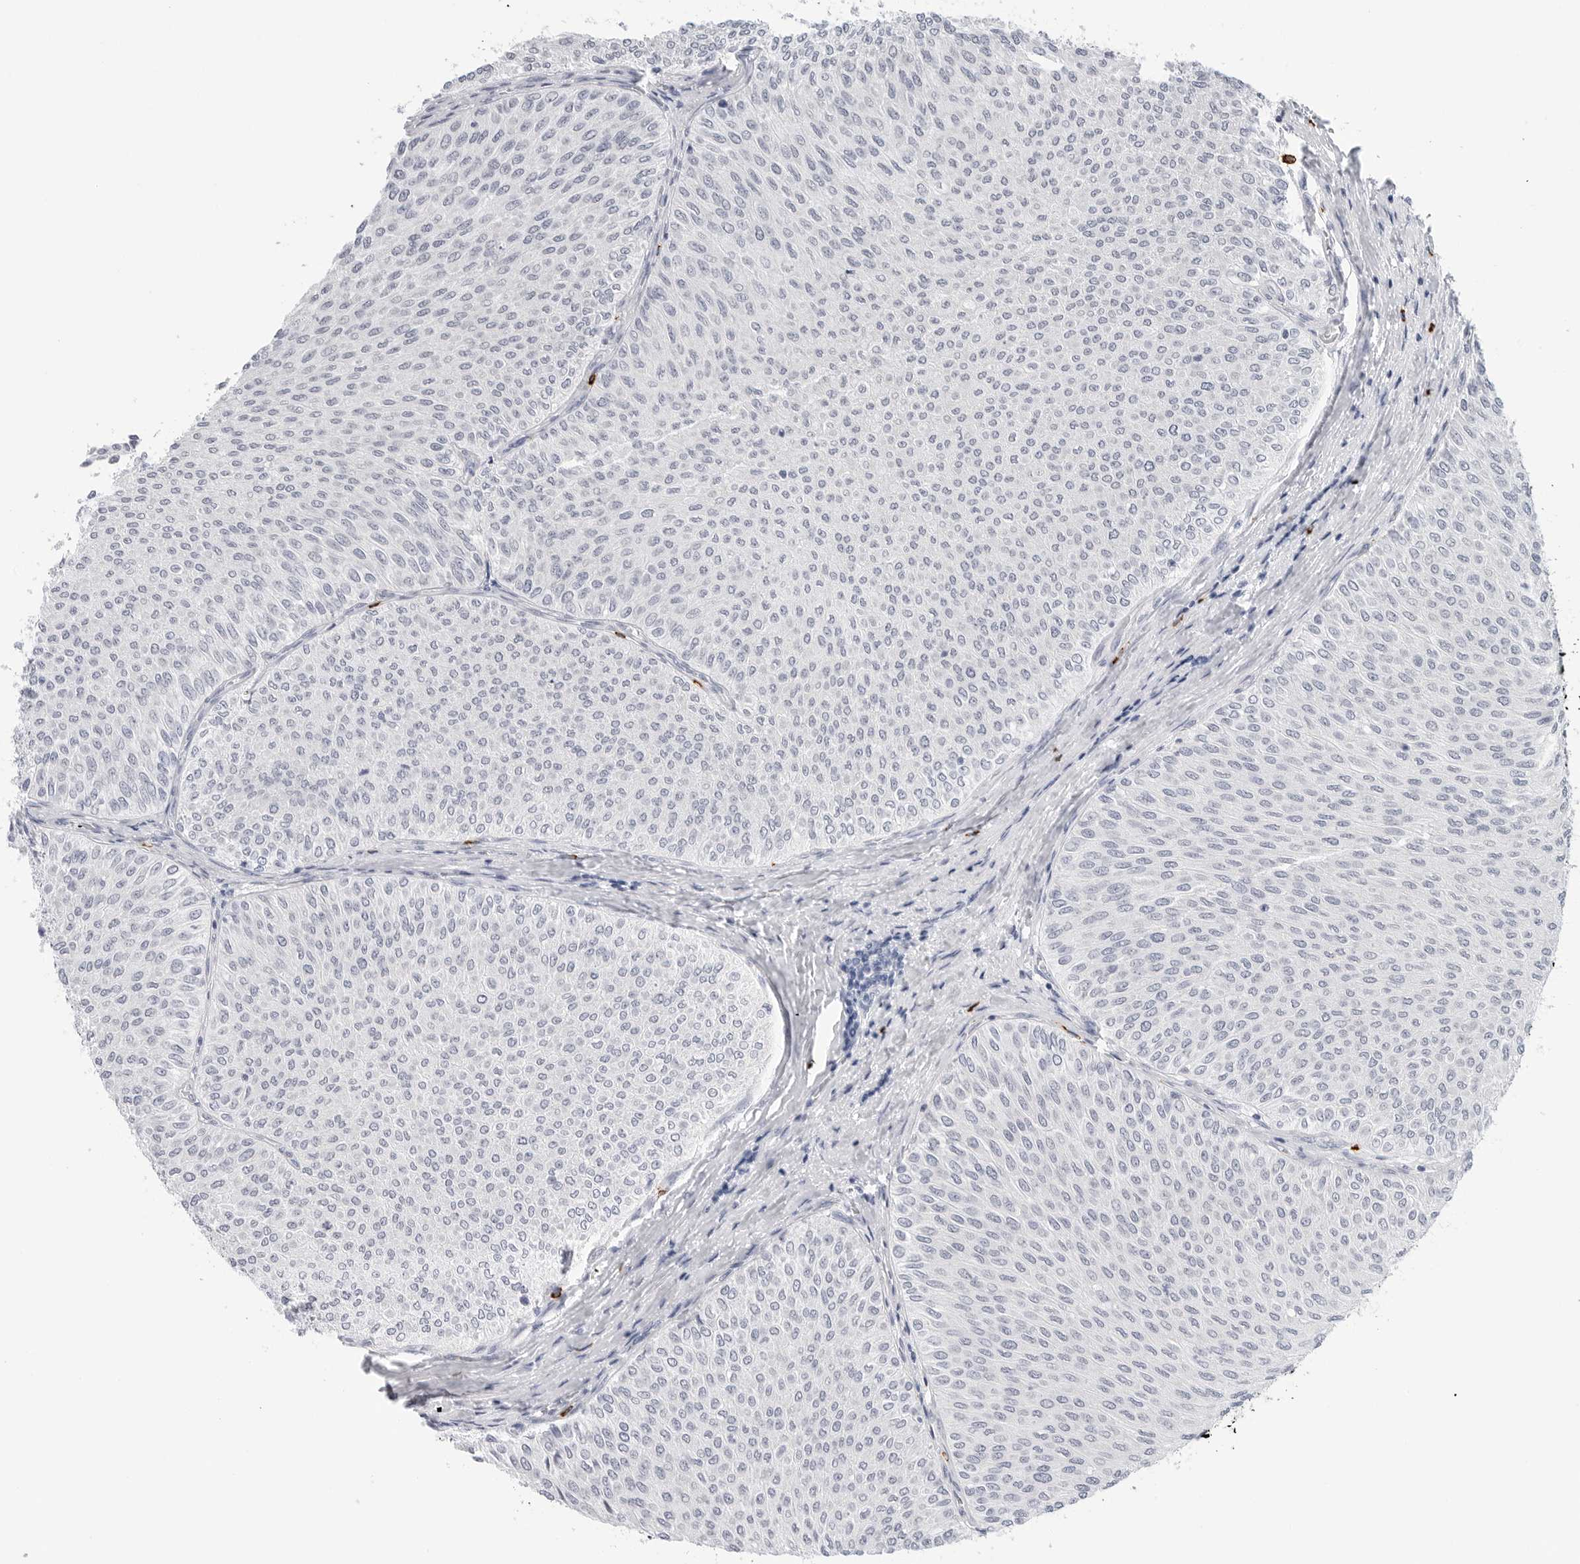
{"staining": {"intensity": "negative", "quantity": "none", "location": "none"}, "tissue": "urothelial cancer", "cell_type": "Tumor cells", "image_type": "cancer", "snomed": [{"axis": "morphology", "description": "Urothelial carcinoma, Low grade"}, {"axis": "topography", "description": "Urinary bladder"}], "caption": "A photomicrograph of urothelial cancer stained for a protein exhibits no brown staining in tumor cells.", "gene": "HSPB7", "patient": {"sex": "male", "age": 78}}